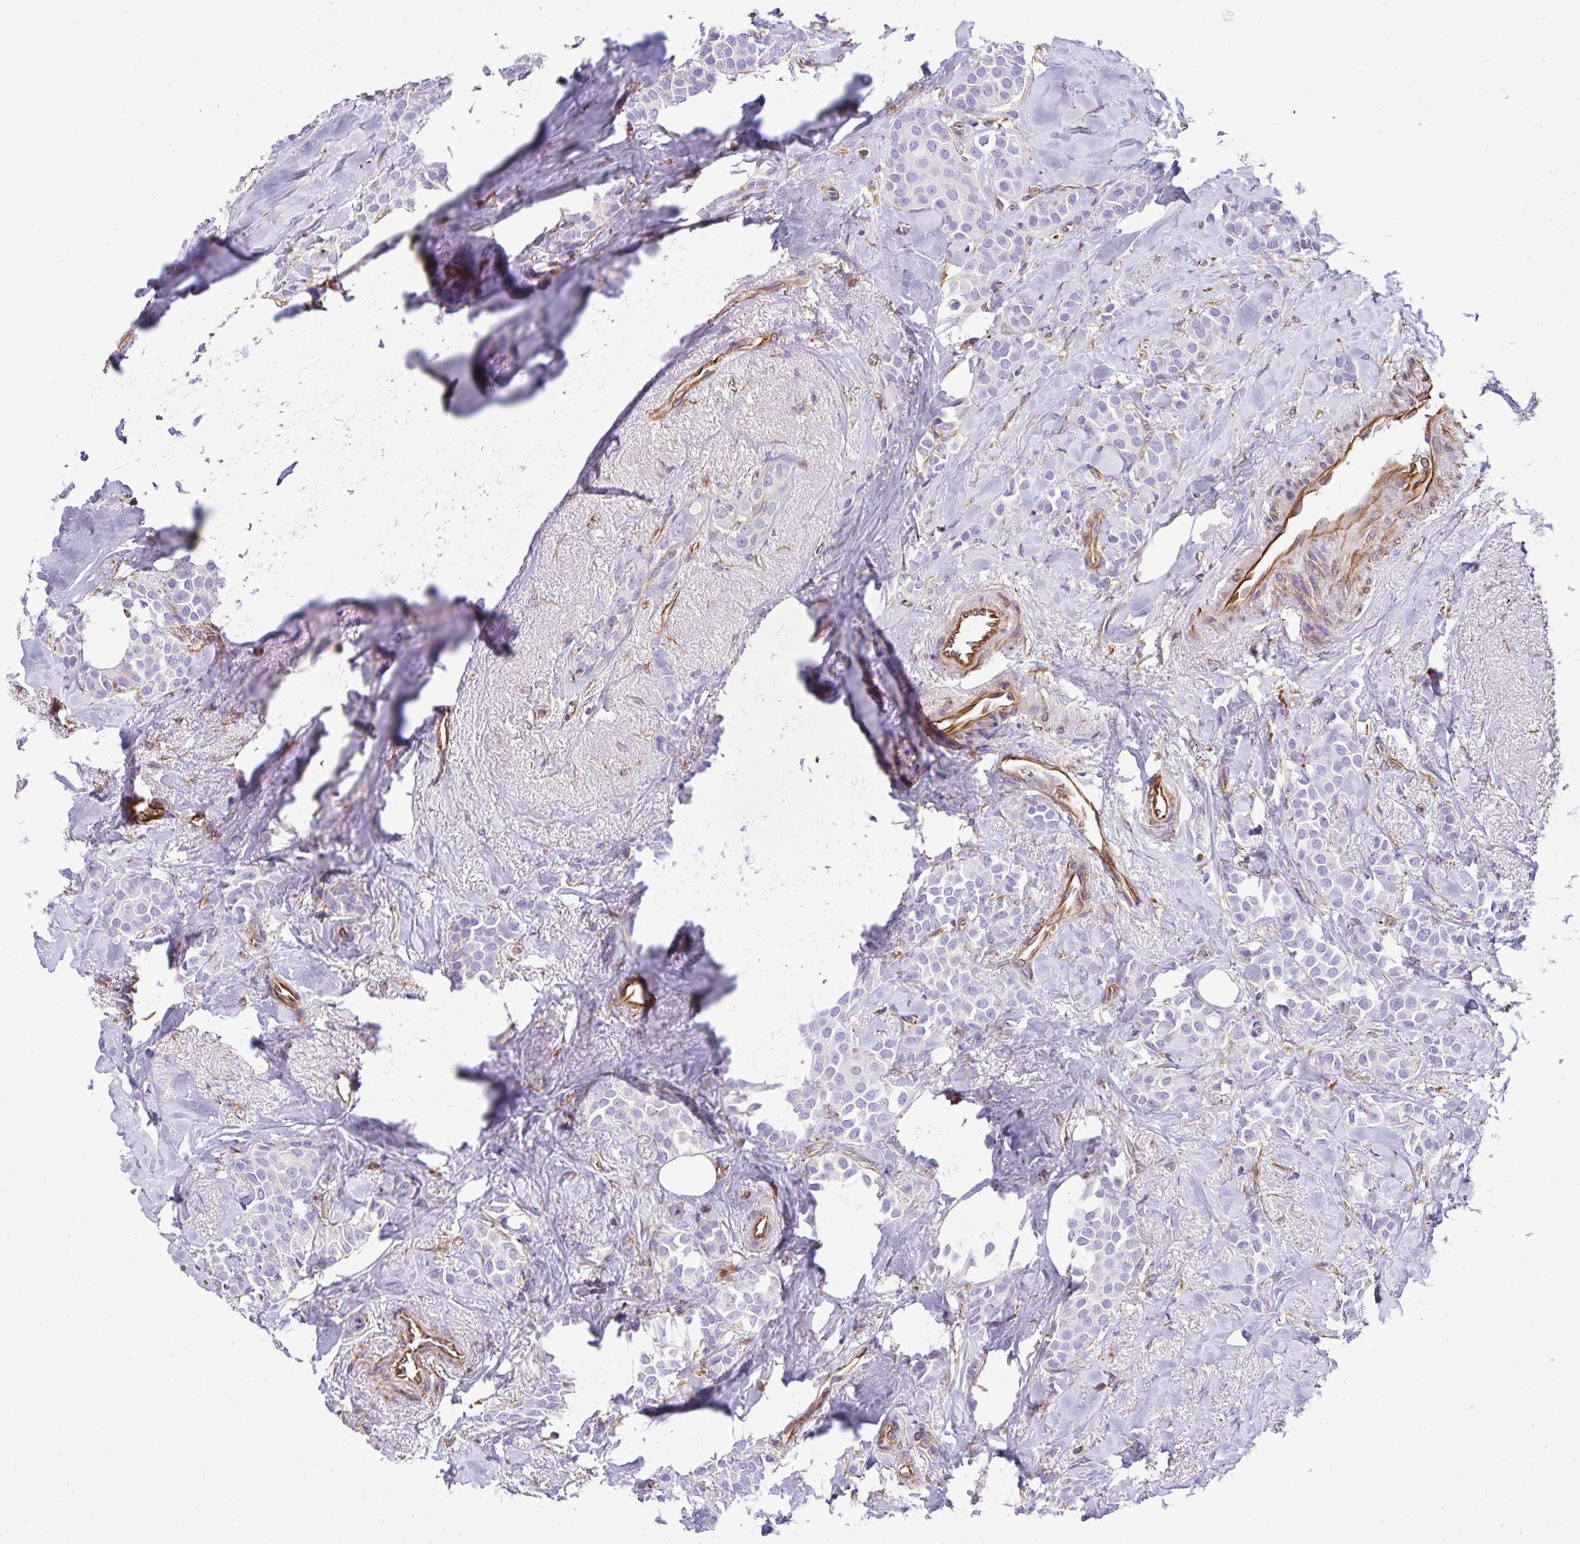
{"staining": {"intensity": "negative", "quantity": "none", "location": "none"}, "tissue": "breast cancer", "cell_type": "Tumor cells", "image_type": "cancer", "snomed": [{"axis": "morphology", "description": "Duct carcinoma"}, {"axis": "topography", "description": "Breast"}], "caption": "This is a histopathology image of IHC staining of breast cancer (intraductal carcinoma), which shows no positivity in tumor cells.", "gene": "TRPV6", "patient": {"sex": "female", "age": 79}}